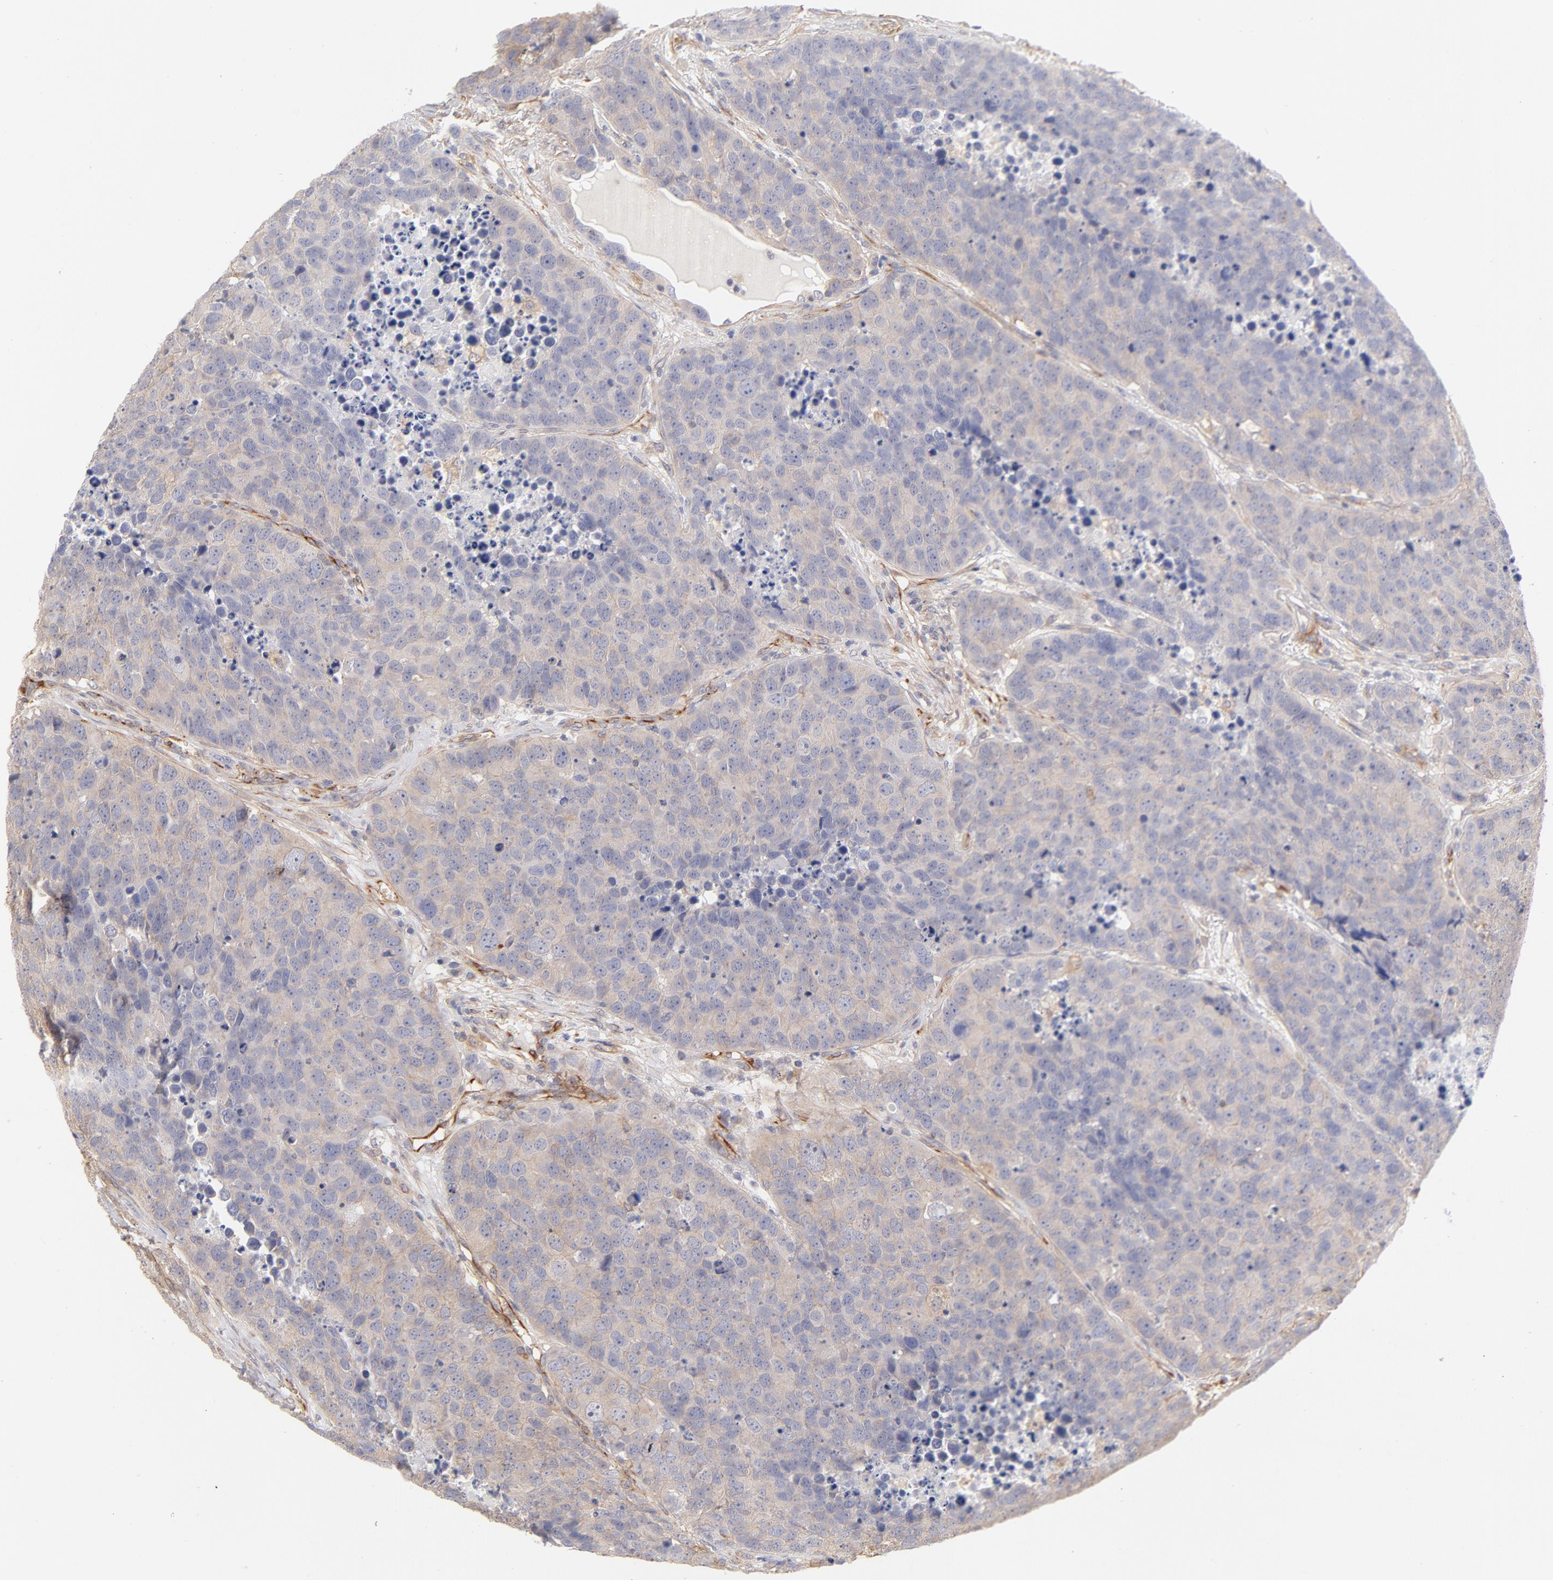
{"staining": {"intensity": "weak", "quantity": ">75%", "location": "cytoplasmic/membranous"}, "tissue": "carcinoid", "cell_type": "Tumor cells", "image_type": "cancer", "snomed": [{"axis": "morphology", "description": "Carcinoid, malignant, NOS"}, {"axis": "topography", "description": "Lung"}], "caption": "This is a histology image of IHC staining of carcinoid (malignant), which shows weak expression in the cytoplasmic/membranous of tumor cells.", "gene": "LDLRAP1", "patient": {"sex": "male", "age": 60}}